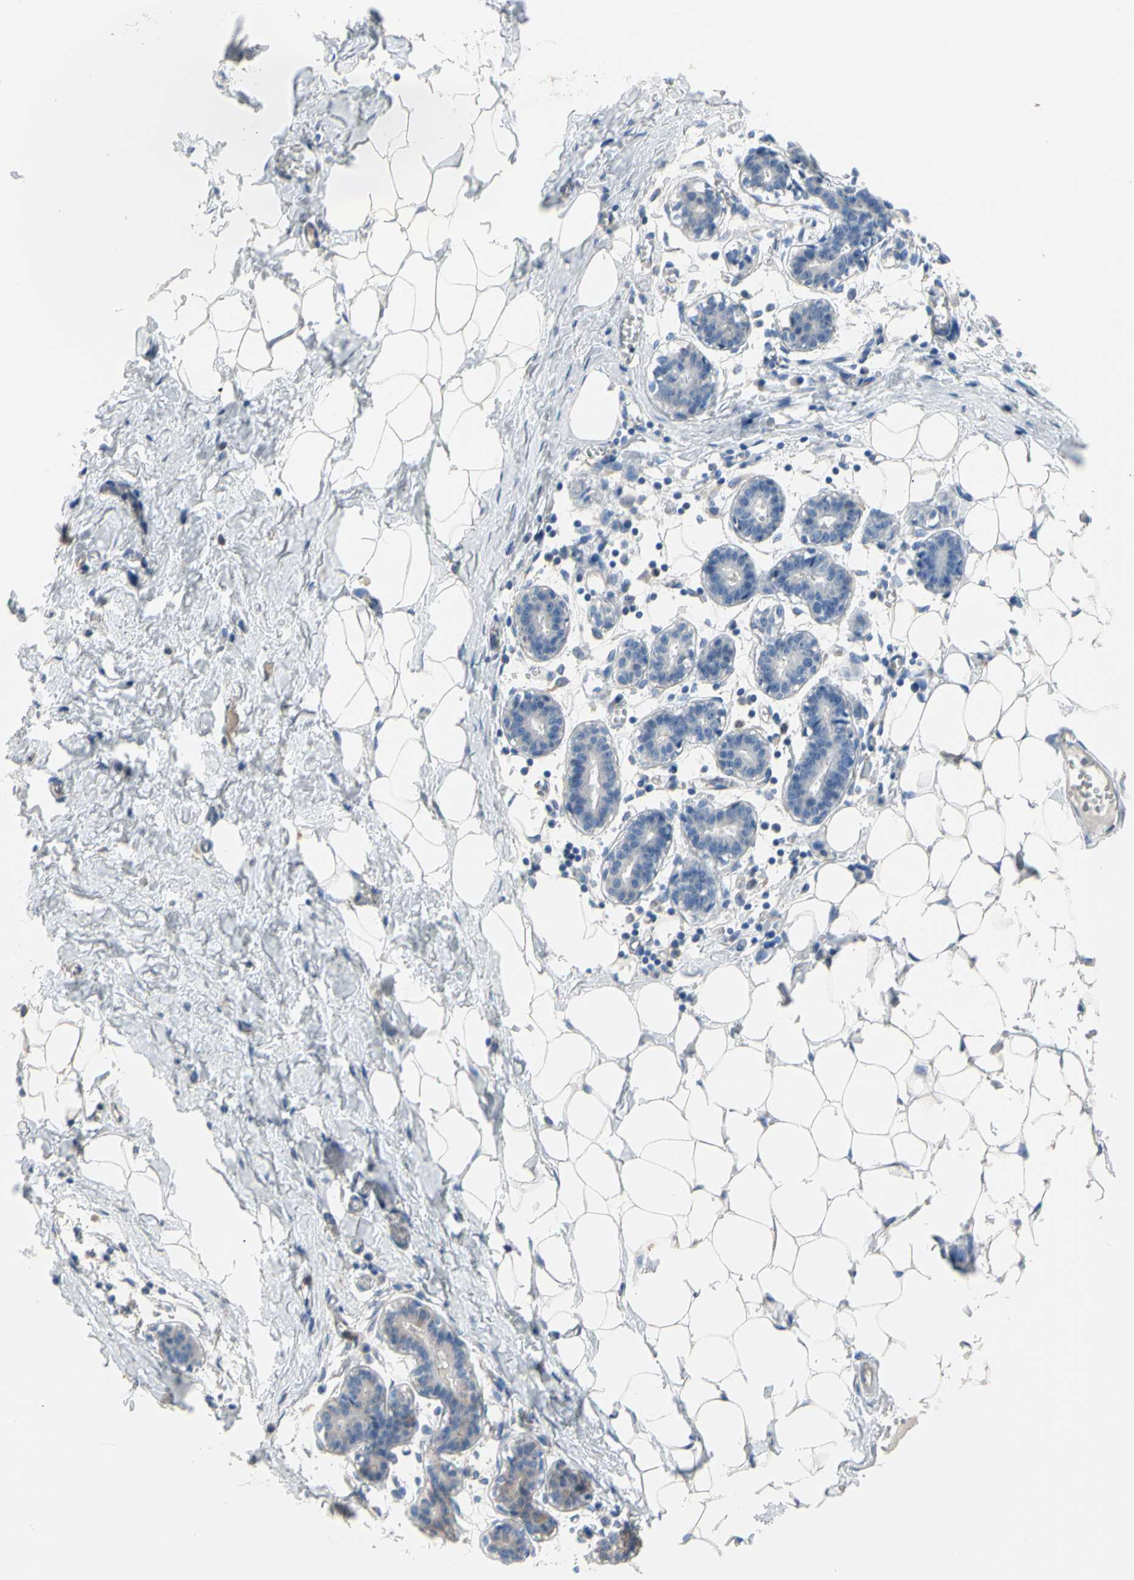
{"staining": {"intensity": "negative", "quantity": "none", "location": "none"}, "tissue": "breast", "cell_type": "Adipocytes", "image_type": "normal", "snomed": [{"axis": "morphology", "description": "Normal tissue, NOS"}, {"axis": "topography", "description": "Breast"}], "caption": "The immunohistochemistry (IHC) photomicrograph has no significant expression in adipocytes of breast. (DAB immunohistochemistry (IHC) with hematoxylin counter stain).", "gene": "BBOX1", "patient": {"sex": "female", "age": 27}}